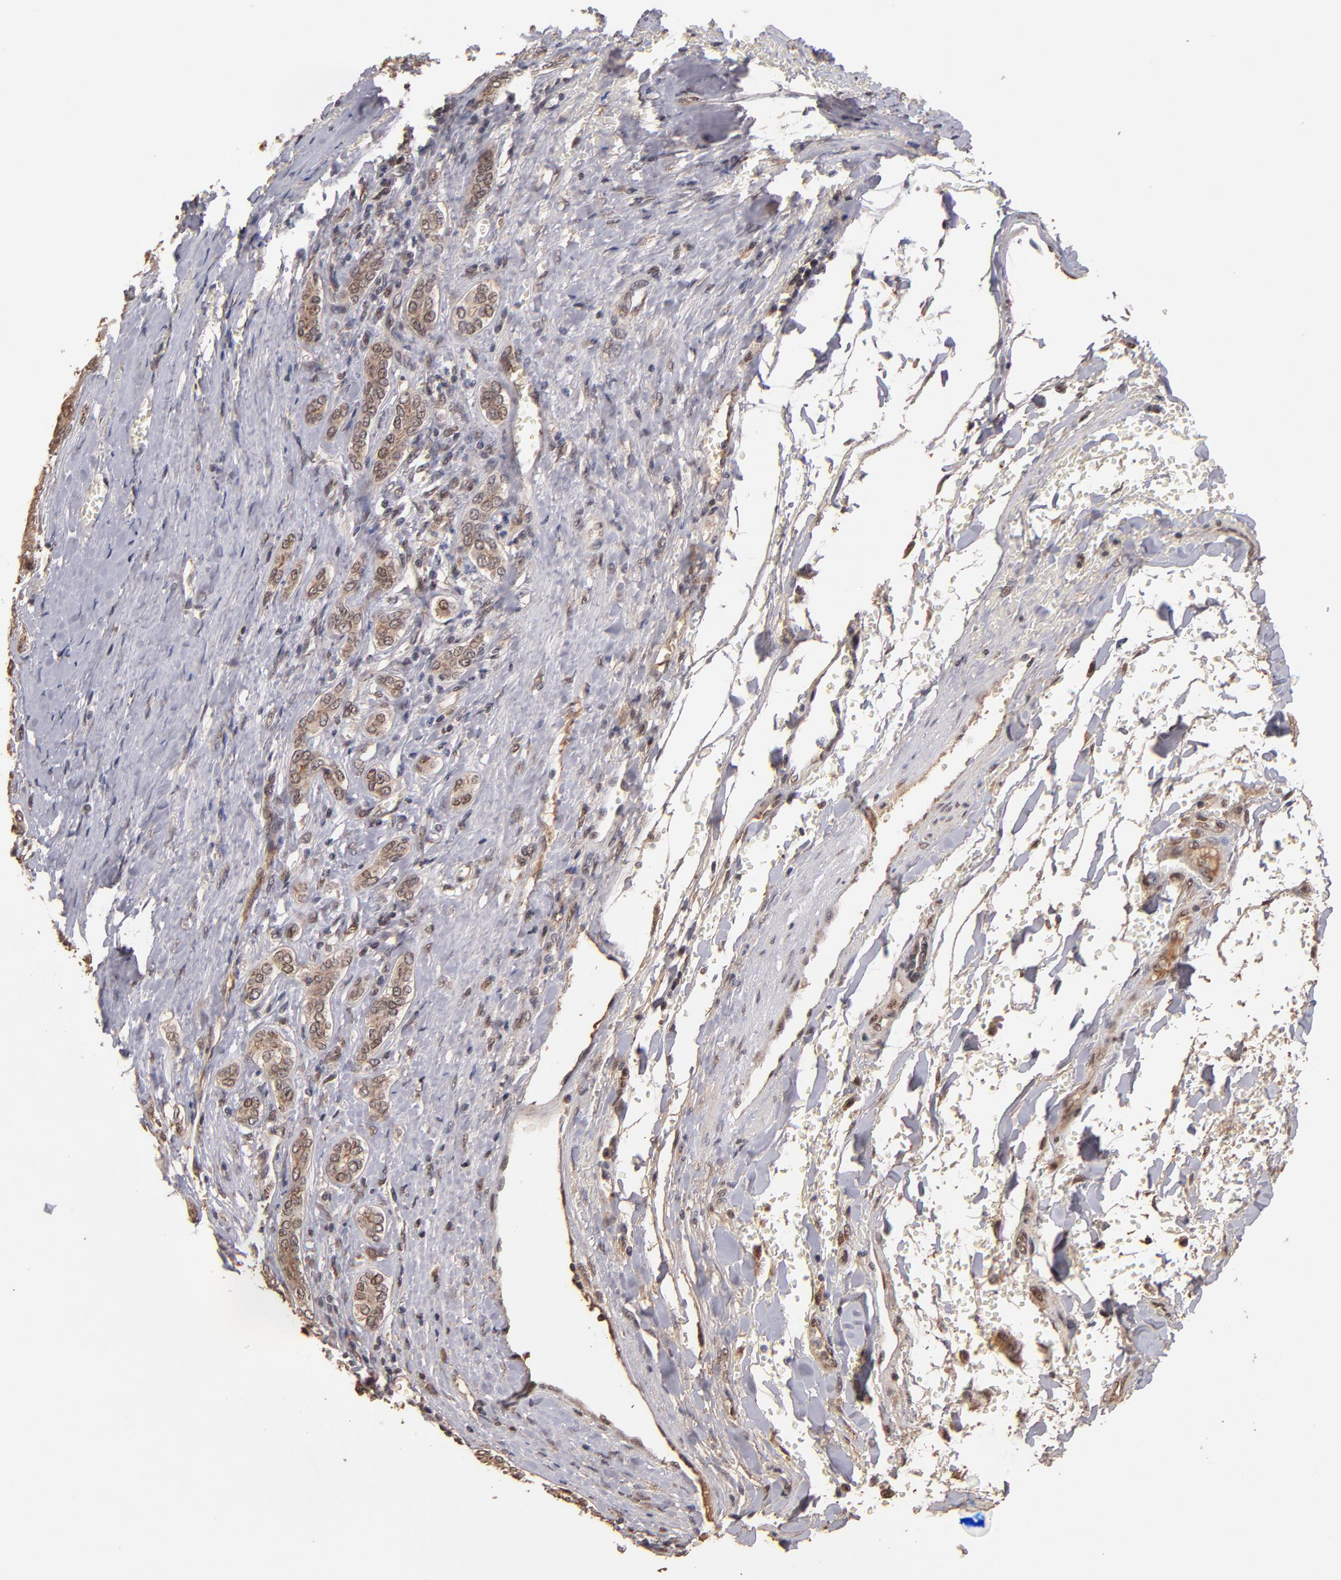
{"staining": {"intensity": "moderate", "quantity": ">75%", "location": "cytoplasmic/membranous,nuclear"}, "tissue": "liver cancer", "cell_type": "Tumor cells", "image_type": "cancer", "snomed": [{"axis": "morphology", "description": "Carcinoma, Hepatocellular, NOS"}, {"axis": "topography", "description": "Liver"}], "caption": "This is an image of immunohistochemistry staining of liver cancer (hepatocellular carcinoma), which shows moderate staining in the cytoplasmic/membranous and nuclear of tumor cells.", "gene": "EAPP", "patient": {"sex": "male", "age": 69}}